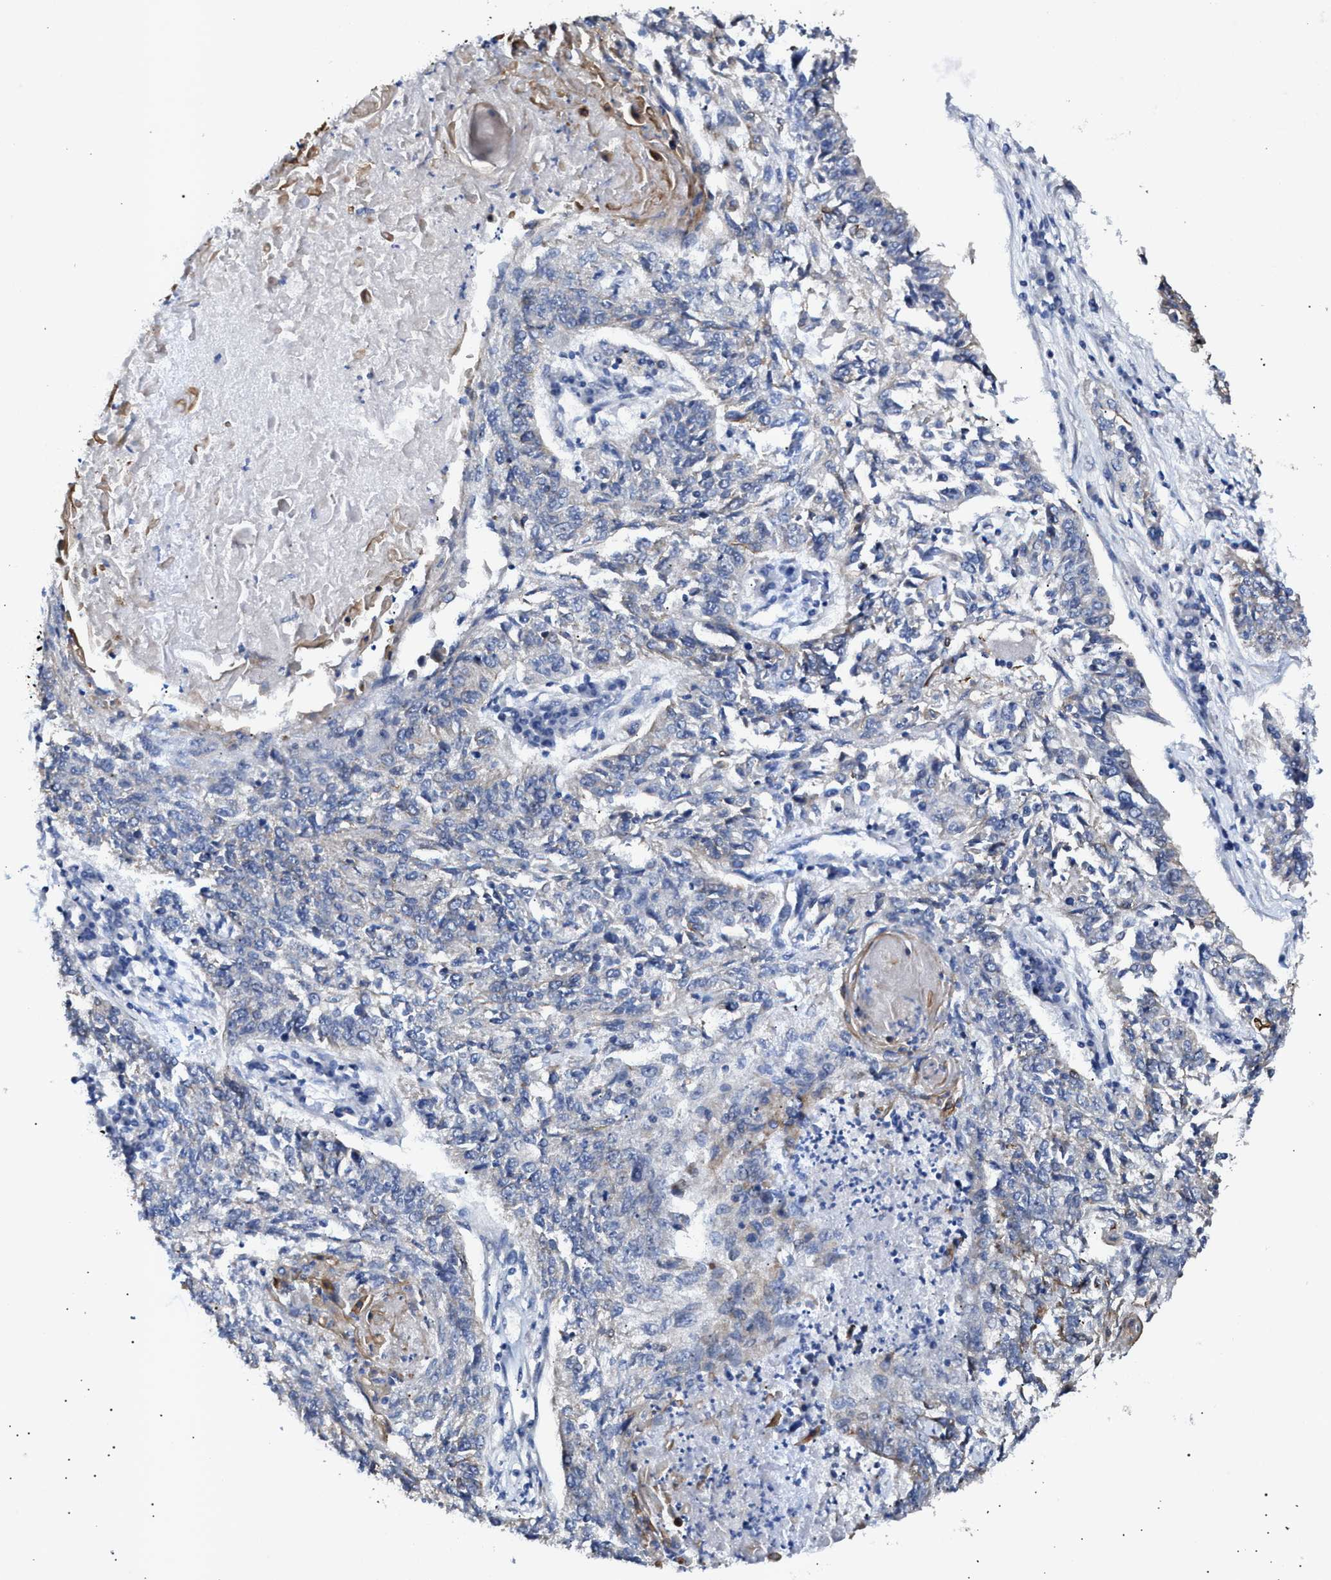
{"staining": {"intensity": "negative", "quantity": "none", "location": "none"}, "tissue": "lung cancer", "cell_type": "Tumor cells", "image_type": "cancer", "snomed": [{"axis": "morphology", "description": "Normal tissue, NOS"}, {"axis": "morphology", "description": "Squamous cell carcinoma, NOS"}, {"axis": "topography", "description": "Cartilage tissue"}, {"axis": "topography", "description": "Bronchus"}, {"axis": "topography", "description": "Lung"}], "caption": "A photomicrograph of human lung cancer is negative for staining in tumor cells. (DAB immunohistochemistry visualized using brightfield microscopy, high magnification).", "gene": "JAG1", "patient": {"sex": "female", "age": 49}}